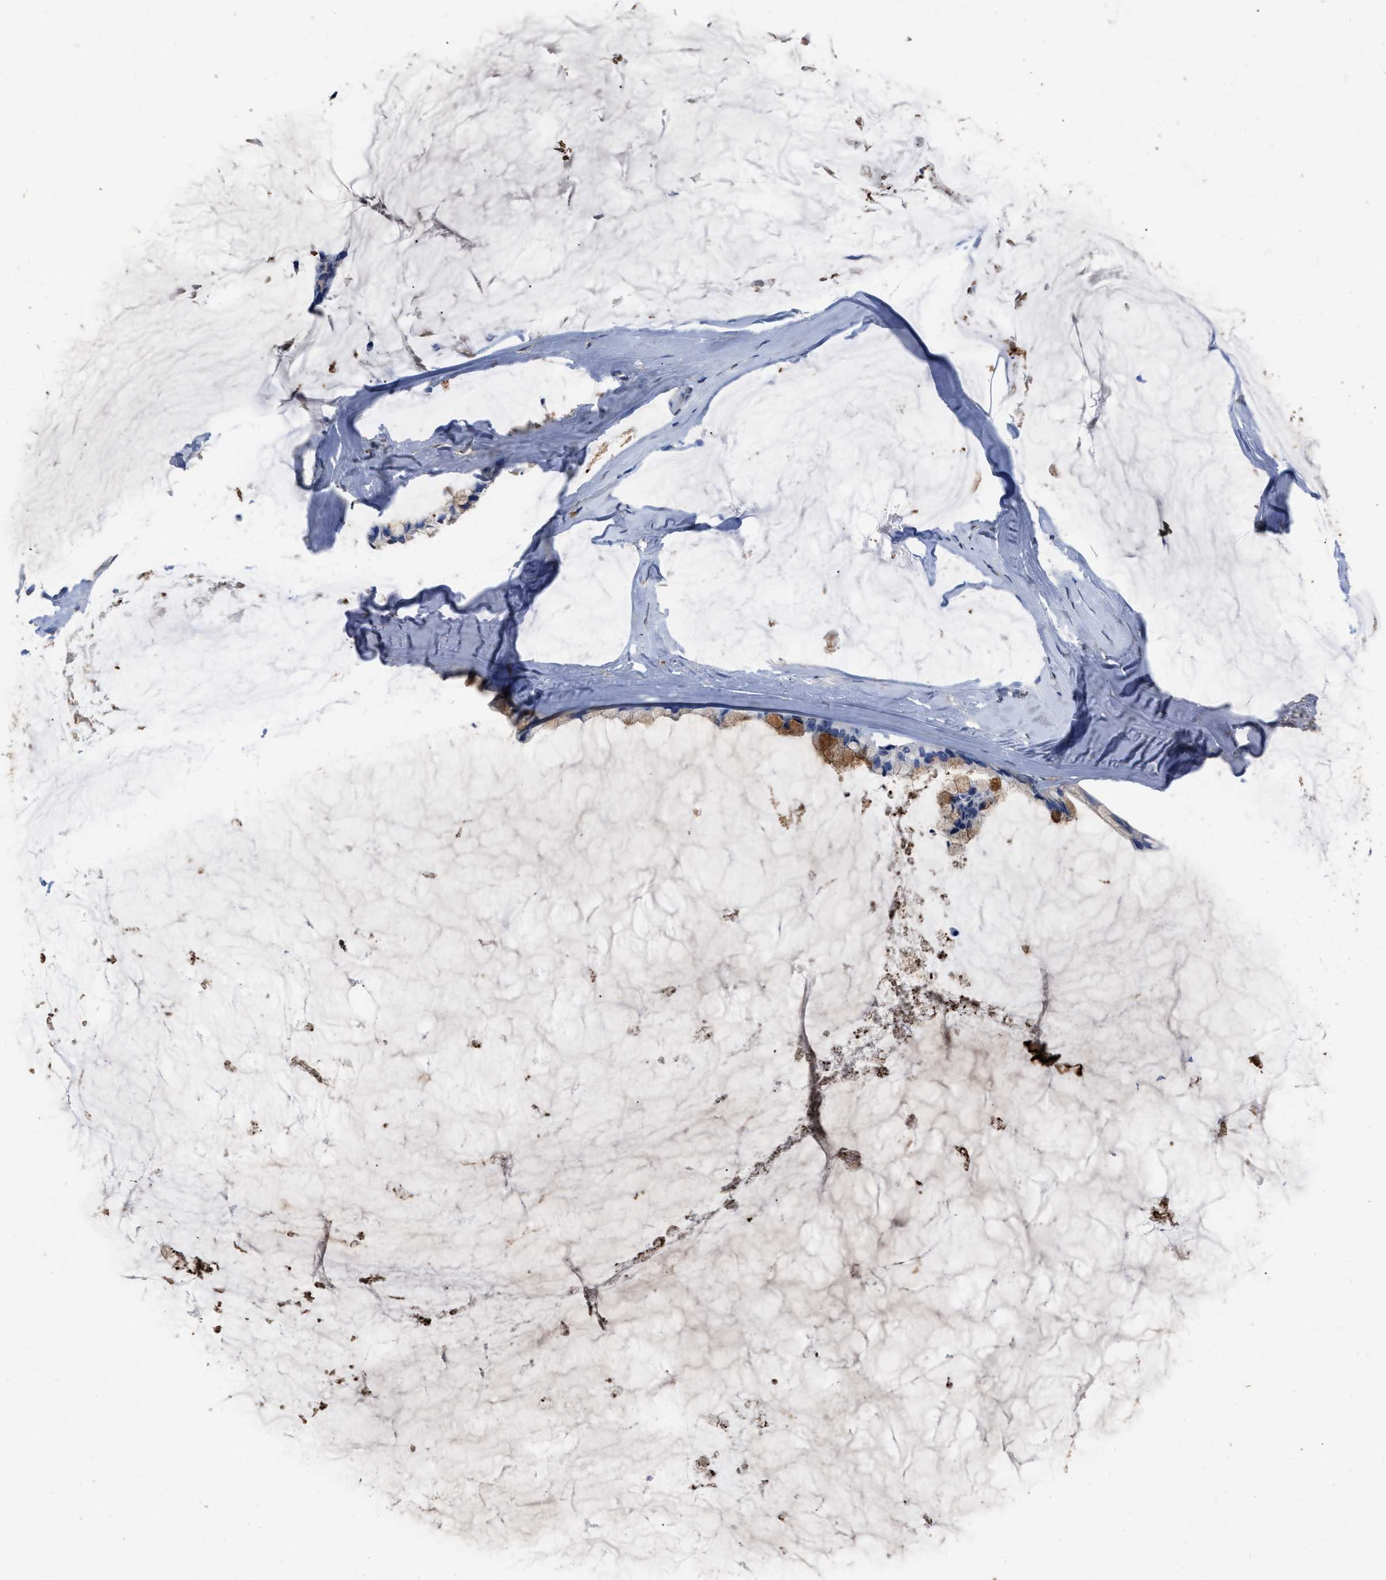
{"staining": {"intensity": "moderate", "quantity": "25%-75%", "location": "cytoplasmic/membranous"}, "tissue": "ovarian cancer", "cell_type": "Tumor cells", "image_type": "cancer", "snomed": [{"axis": "morphology", "description": "Cystadenocarcinoma, mucinous, NOS"}, {"axis": "topography", "description": "Ovary"}], "caption": "Protein expression analysis of human ovarian cancer reveals moderate cytoplasmic/membranous expression in about 25%-75% of tumor cells.", "gene": "HABP2", "patient": {"sex": "female", "age": 39}}